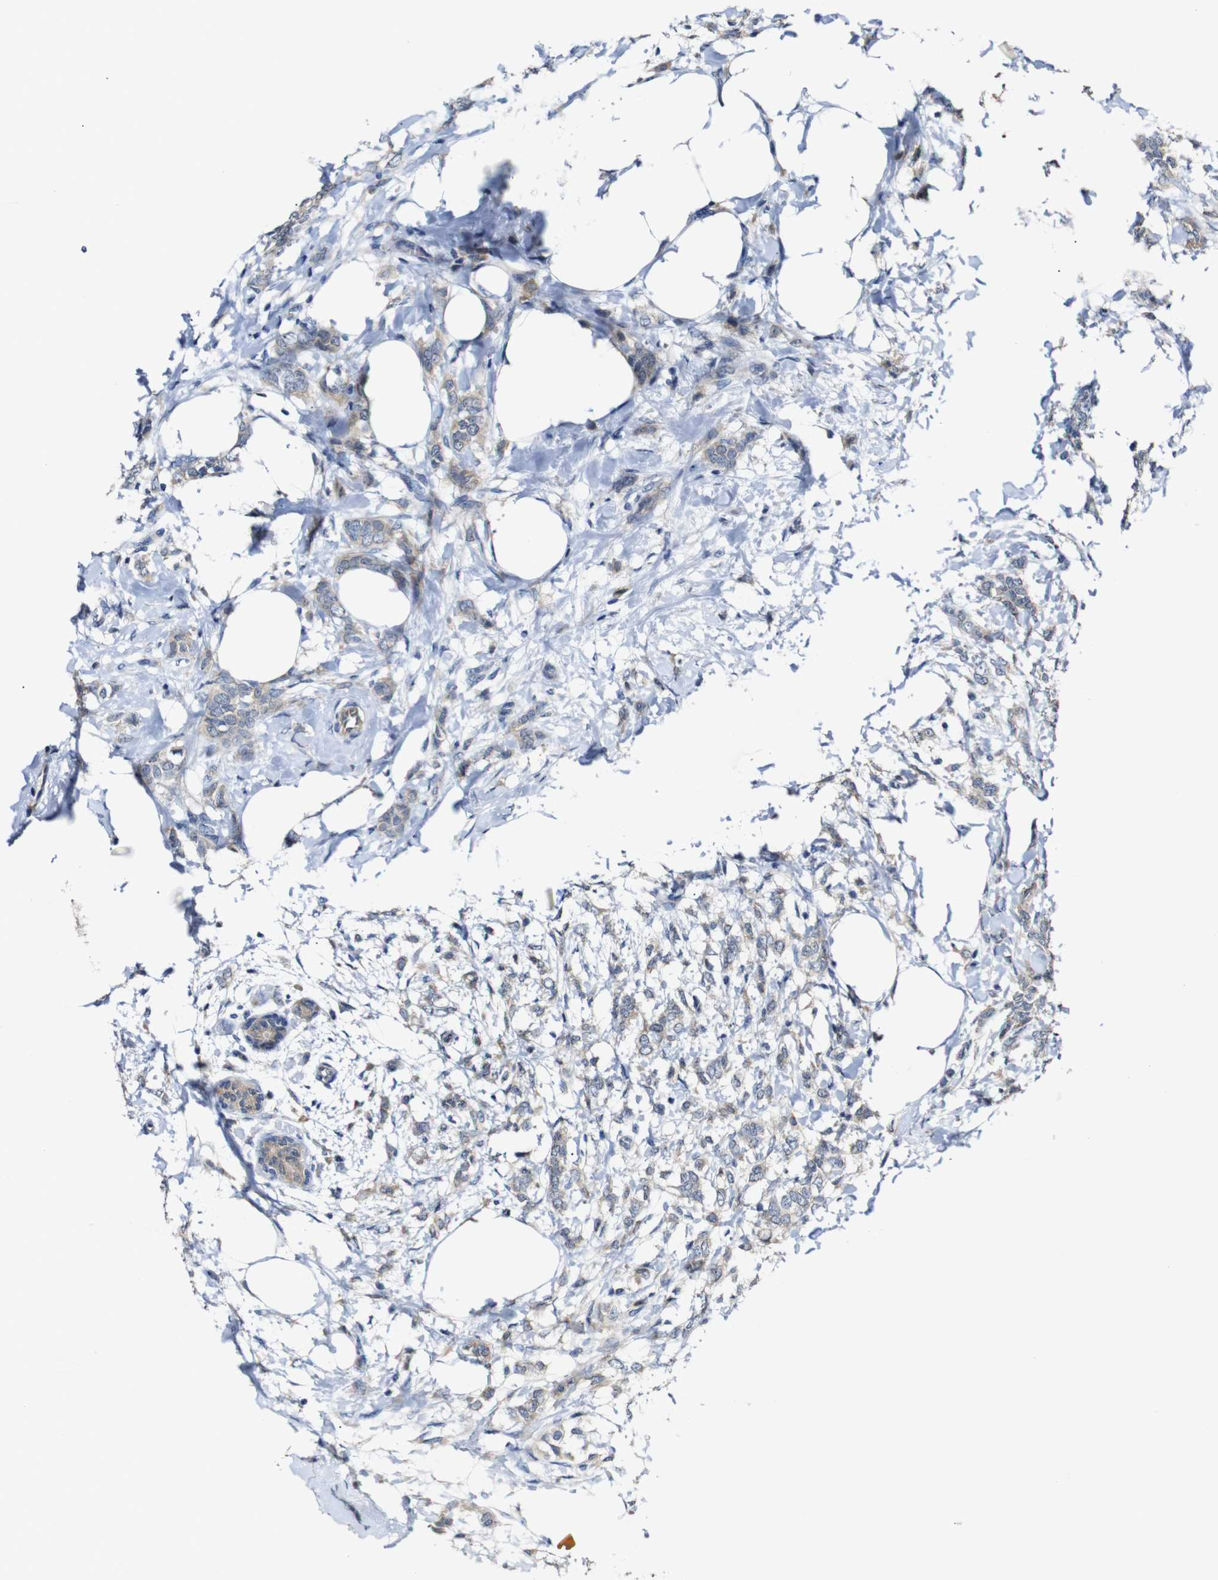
{"staining": {"intensity": "weak", "quantity": "25%-75%", "location": "cytoplasmic/membranous"}, "tissue": "breast cancer", "cell_type": "Tumor cells", "image_type": "cancer", "snomed": [{"axis": "morphology", "description": "Lobular carcinoma, in situ"}, {"axis": "morphology", "description": "Lobular carcinoma"}, {"axis": "topography", "description": "Breast"}], "caption": "Breast lobular carcinoma was stained to show a protein in brown. There is low levels of weak cytoplasmic/membranous staining in about 25%-75% of tumor cells.", "gene": "TBC1D32", "patient": {"sex": "female", "age": 41}}